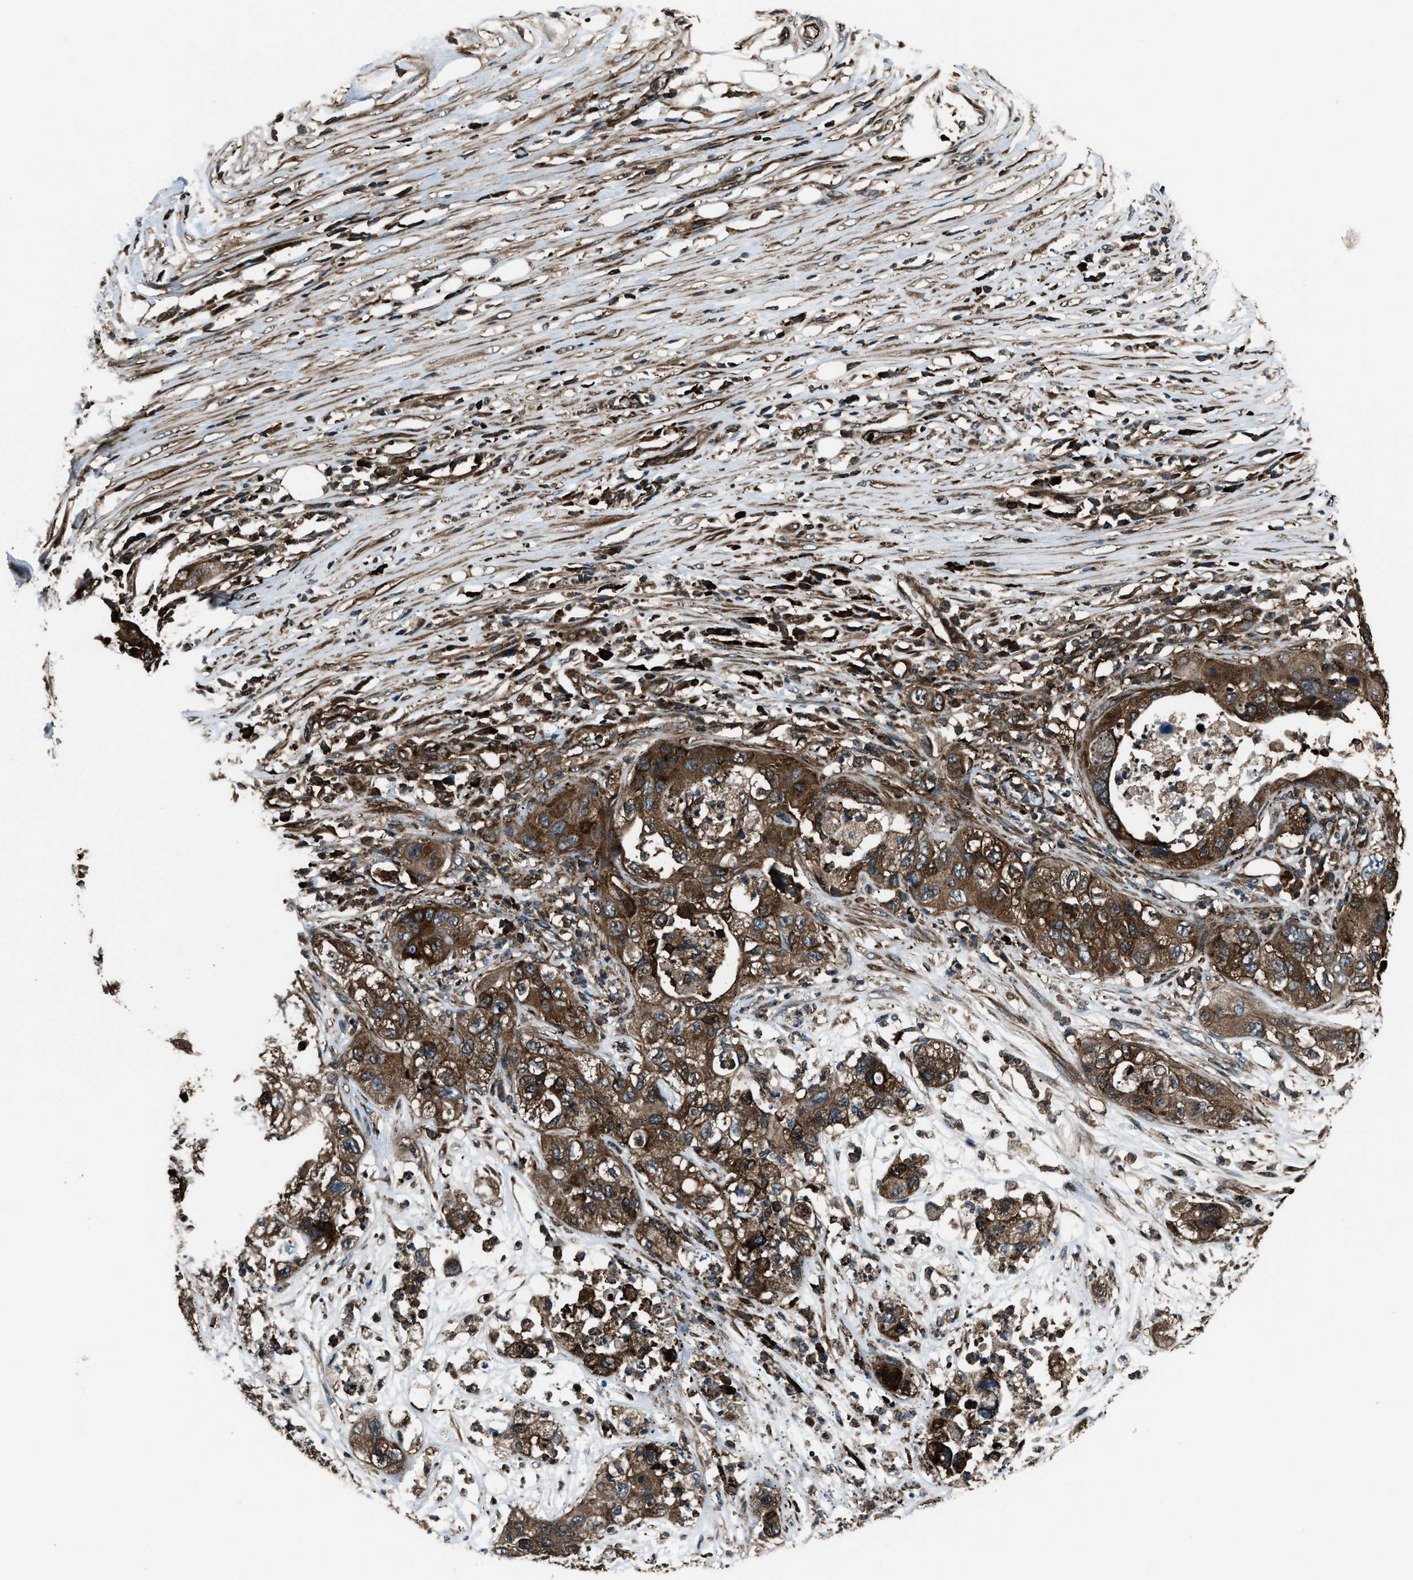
{"staining": {"intensity": "moderate", "quantity": ">75%", "location": "cytoplasmic/membranous,nuclear"}, "tissue": "pancreatic cancer", "cell_type": "Tumor cells", "image_type": "cancer", "snomed": [{"axis": "morphology", "description": "Adenocarcinoma, NOS"}, {"axis": "topography", "description": "Pancreas"}], "caption": "Approximately >75% of tumor cells in human adenocarcinoma (pancreatic) reveal moderate cytoplasmic/membranous and nuclear protein positivity as visualized by brown immunohistochemical staining.", "gene": "SNX30", "patient": {"sex": "female", "age": 78}}